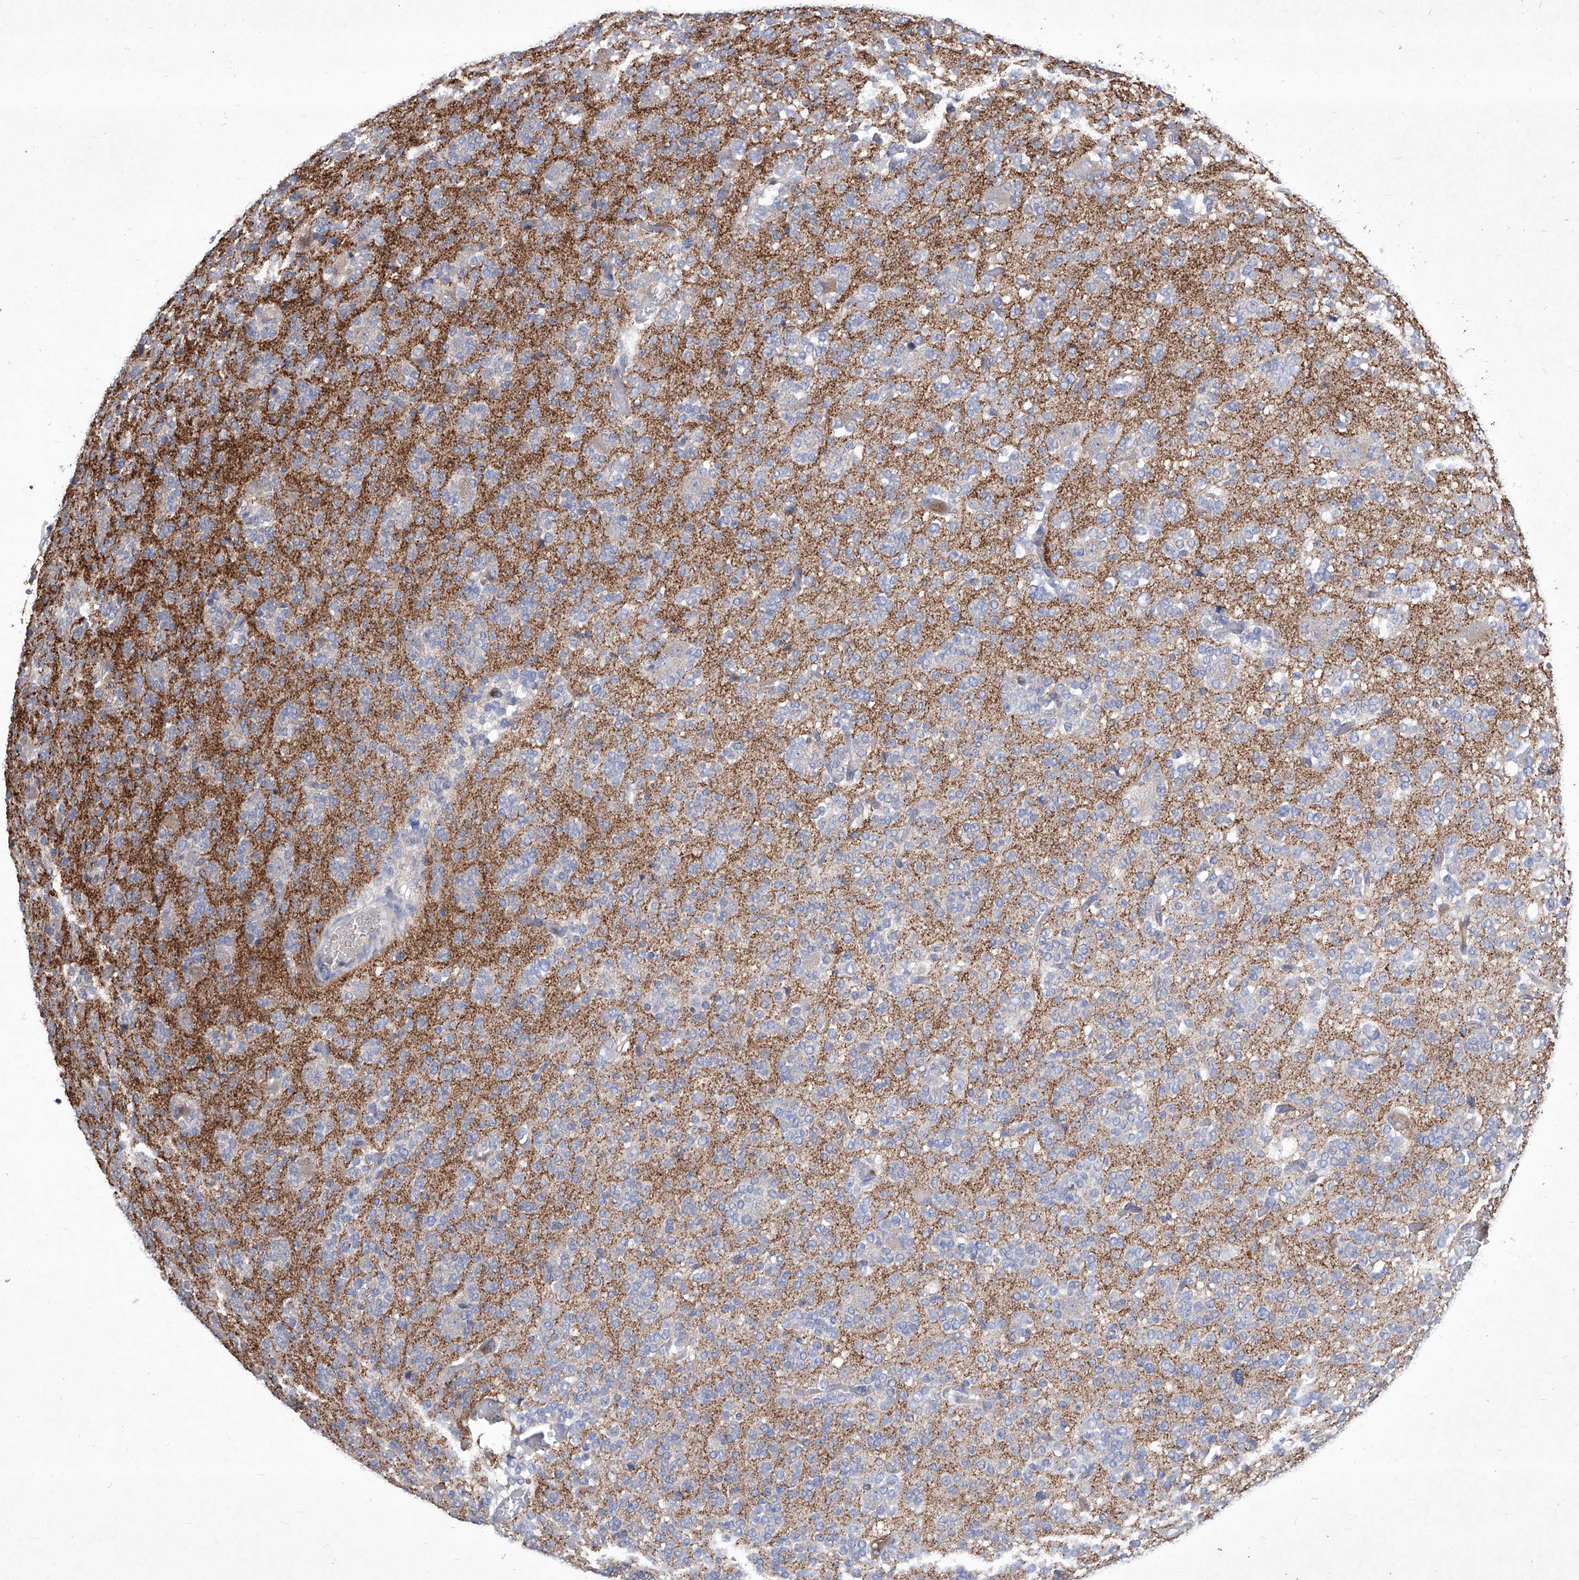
{"staining": {"intensity": "negative", "quantity": "none", "location": "none"}, "tissue": "glioma", "cell_type": "Tumor cells", "image_type": "cancer", "snomed": [{"axis": "morphology", "description": "Glioma, malignant, Low grade"}, {"axis": "topography", "description": "Brain"}], "caption": "Tumor cells show no significant protein staining in low-grade glioma (malignant).", "gene": "SYNGR1", "patient": {"sex": "male", "age": 38}}